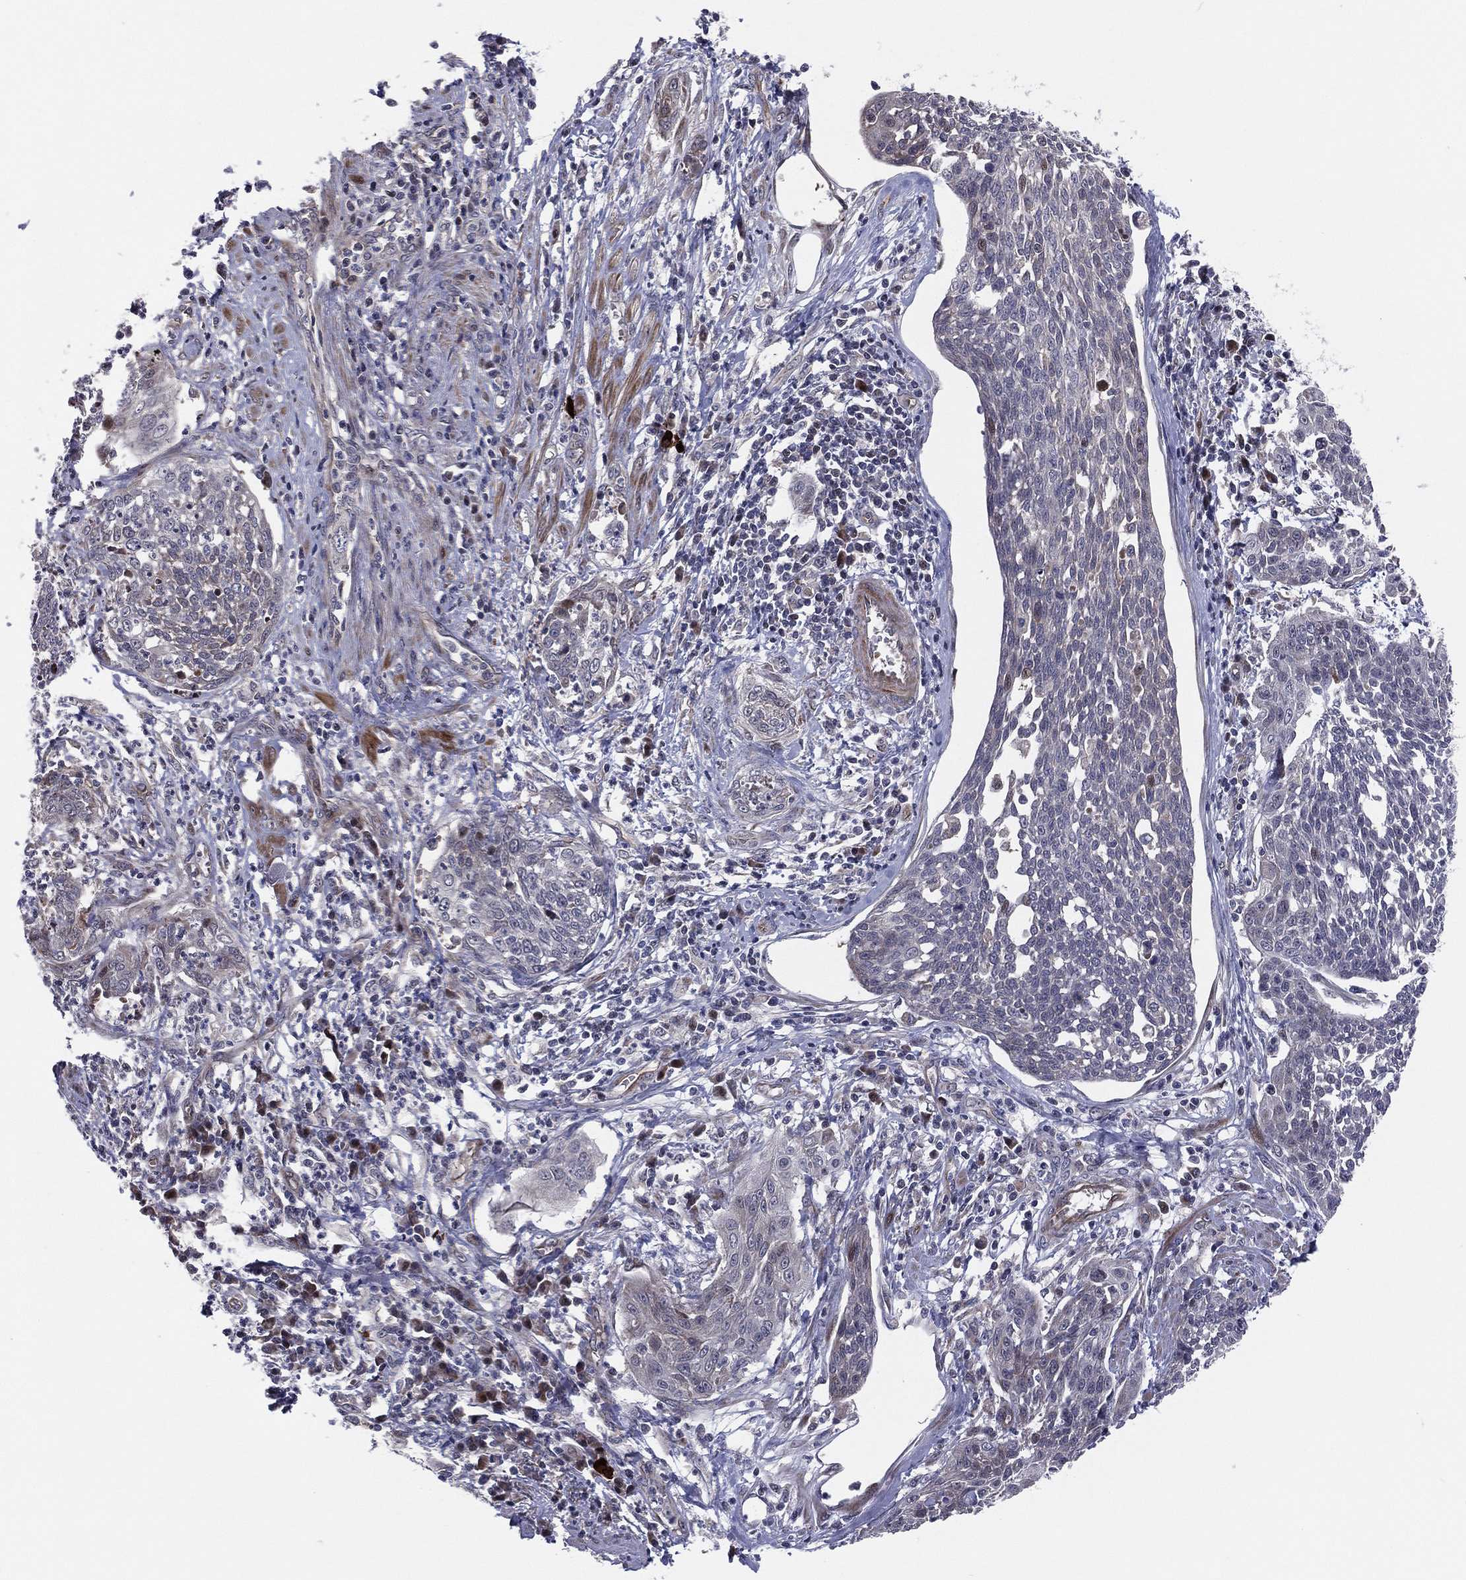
{"staining": {"intensity": "negative", "quantity": "none", "location": "none"}, "tissue": "cervical cancer", "cell_type": "Tumor cells", "image_type": "cancer", "snomed": [{"axis": "morphology", "description": "Squamous cell carcinoma, NOS"}, {"axis": "topography", "description": "Cervix"}], "caption": "This is an immunohistochemistry (IHC) image of cervical cancer. There is no expression in tumor cells.", "gene": "UTP14A", "patient": {"sex": "female", "age": 34}}